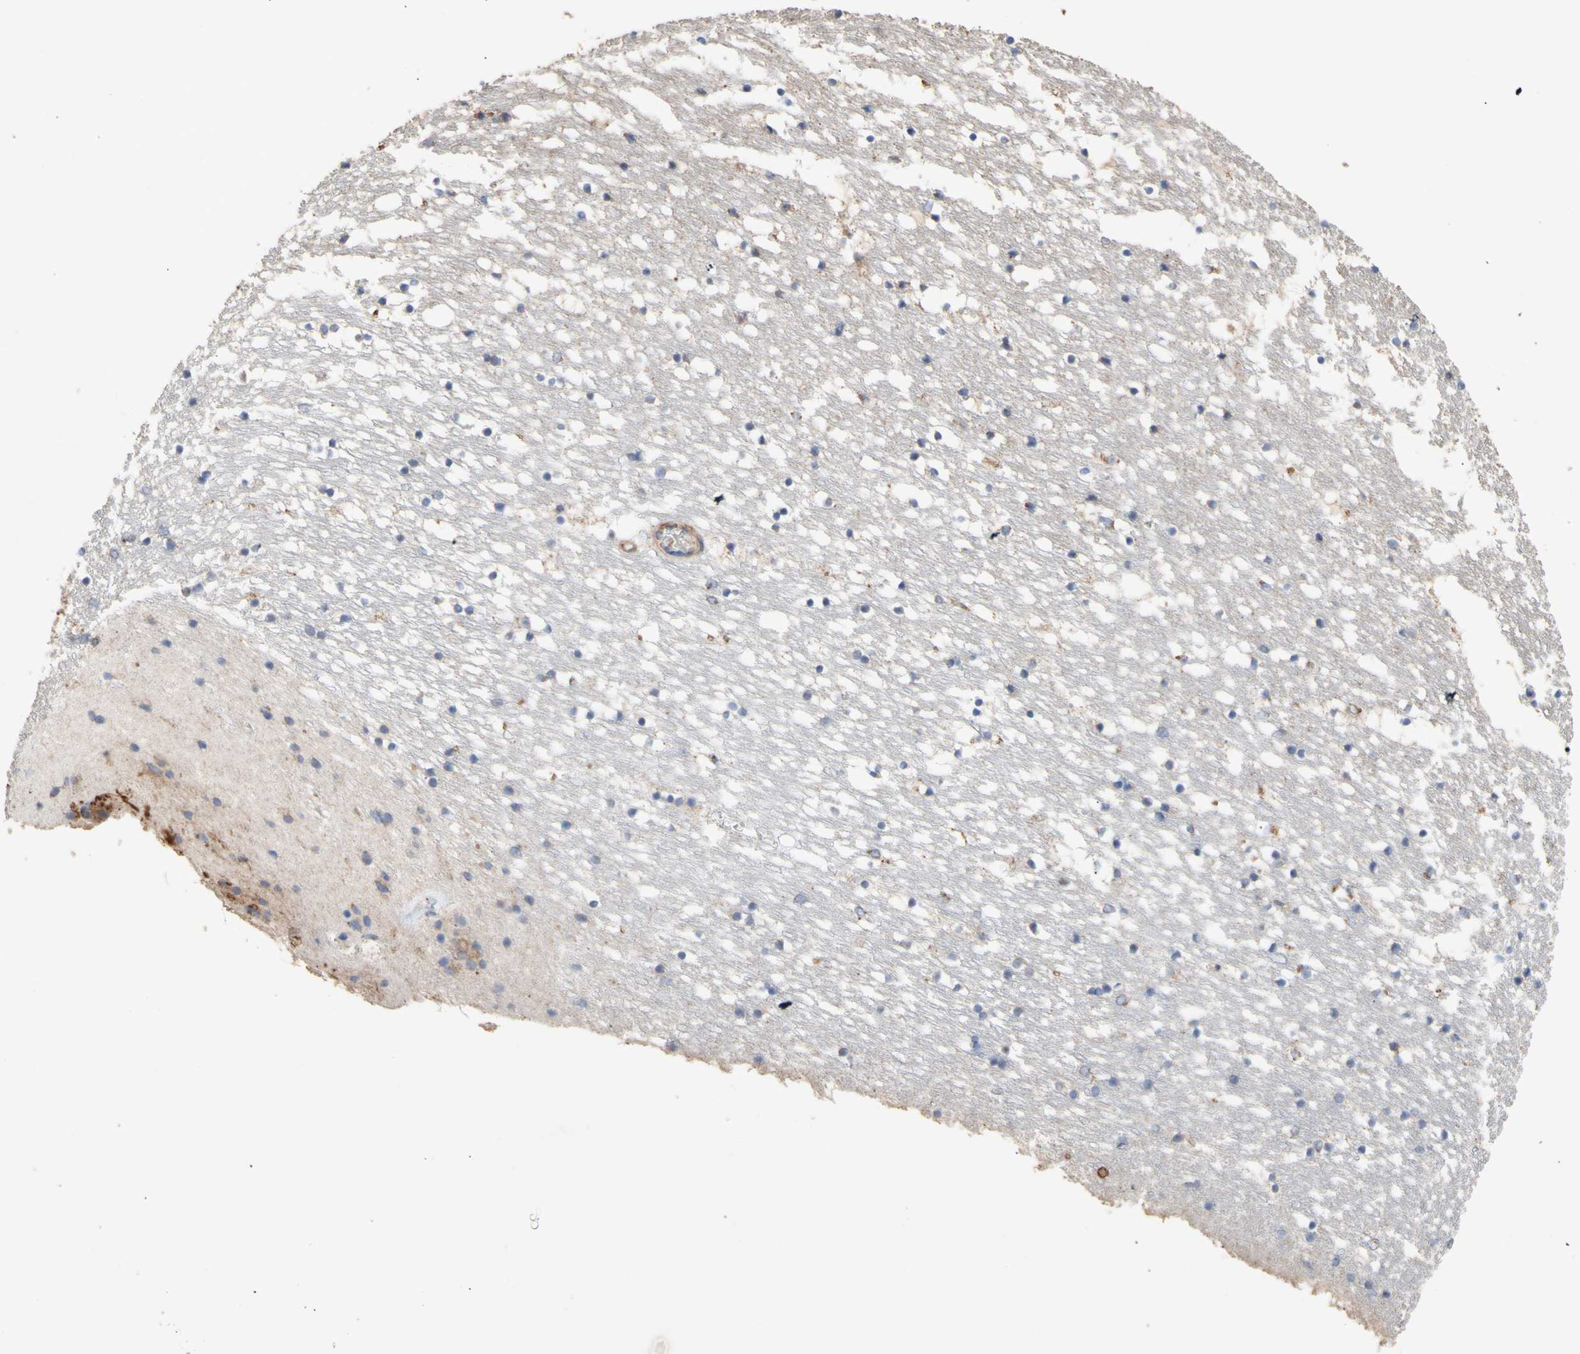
{"staining": {"intensity": "weak", "quantity": "<25%", "location": "cytoplasmic/membranous"}, "tissue": "caudate", "cell_type": "Glial cells", "image_type": "normal", "snomed": [{"axis": "morphology", "description": "Normal tissue, NOS"}, {"axis": "topography", "description": "Lateral ventricle wall"}], "caption": "There is no significant staining in glial cells of caudate. (DAB IHC with hematoxylin counter stain).", "gene": "EIF2S3", "patient": {"sex": "male", "age": 45}}